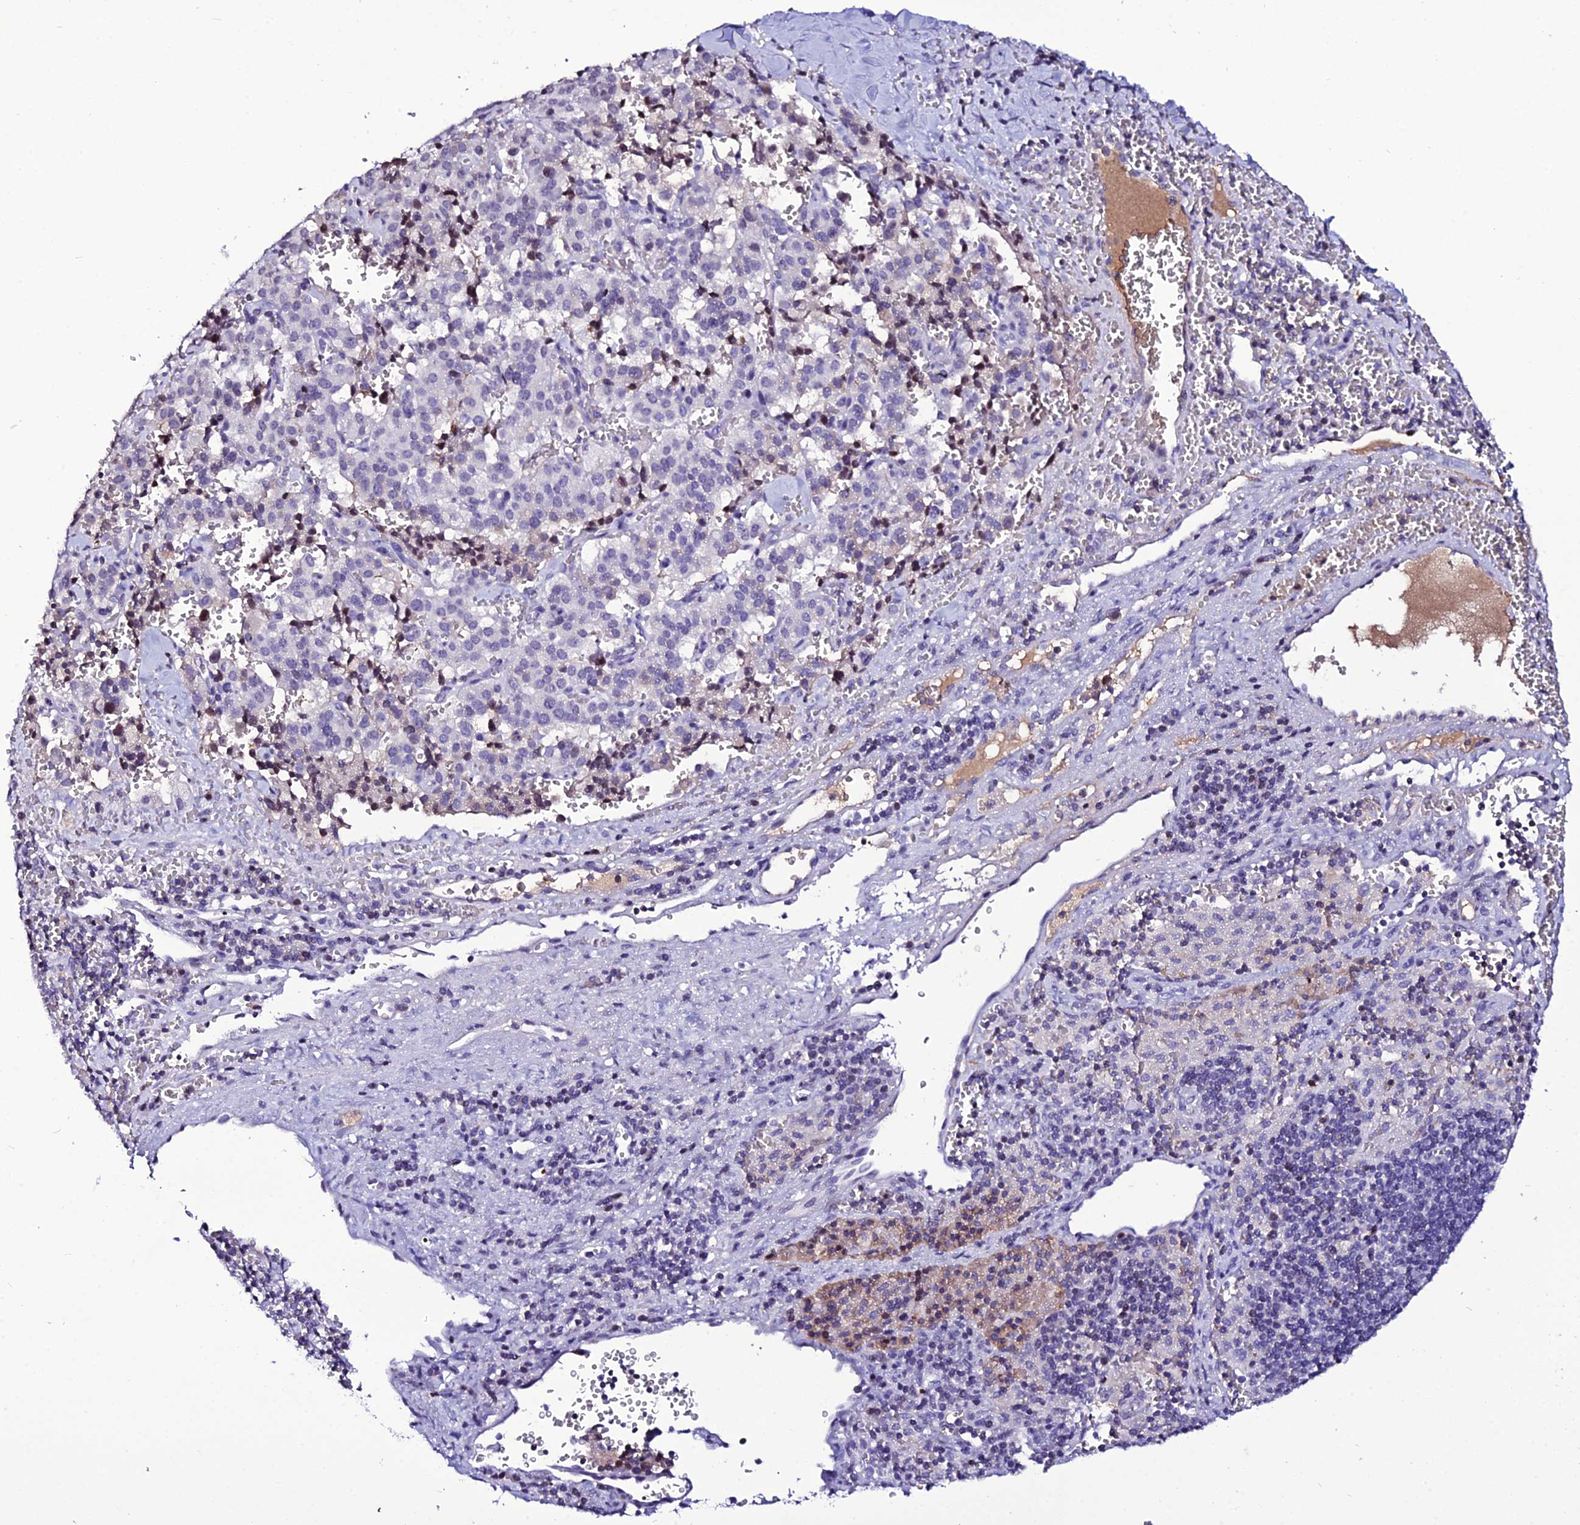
{"staining": {"intensity": "negative", "quantity": "none", "location": "none"}, "tissue": "pancreatic cancer", "cell_type": "Tumor cells", "image_type": "cancer", "snomed": [{"axis": "morphology", "description": "Adenocarcinoma, NOS"}, {"axis": "topography", "description": "Pancreas"}], "caption": "A high-resolution image shows IHC staining of pancreatic cancer (adenocarcinoma), which displays no significant expression in tumor cells. The staining was performed using DAB to visualize the protein expression in brown, while the nuclei were stained in blue with hematoxylin (Magnification: 20x).", "gene": "DEFB132", "patient": {"sex": "male", "age": 65}}